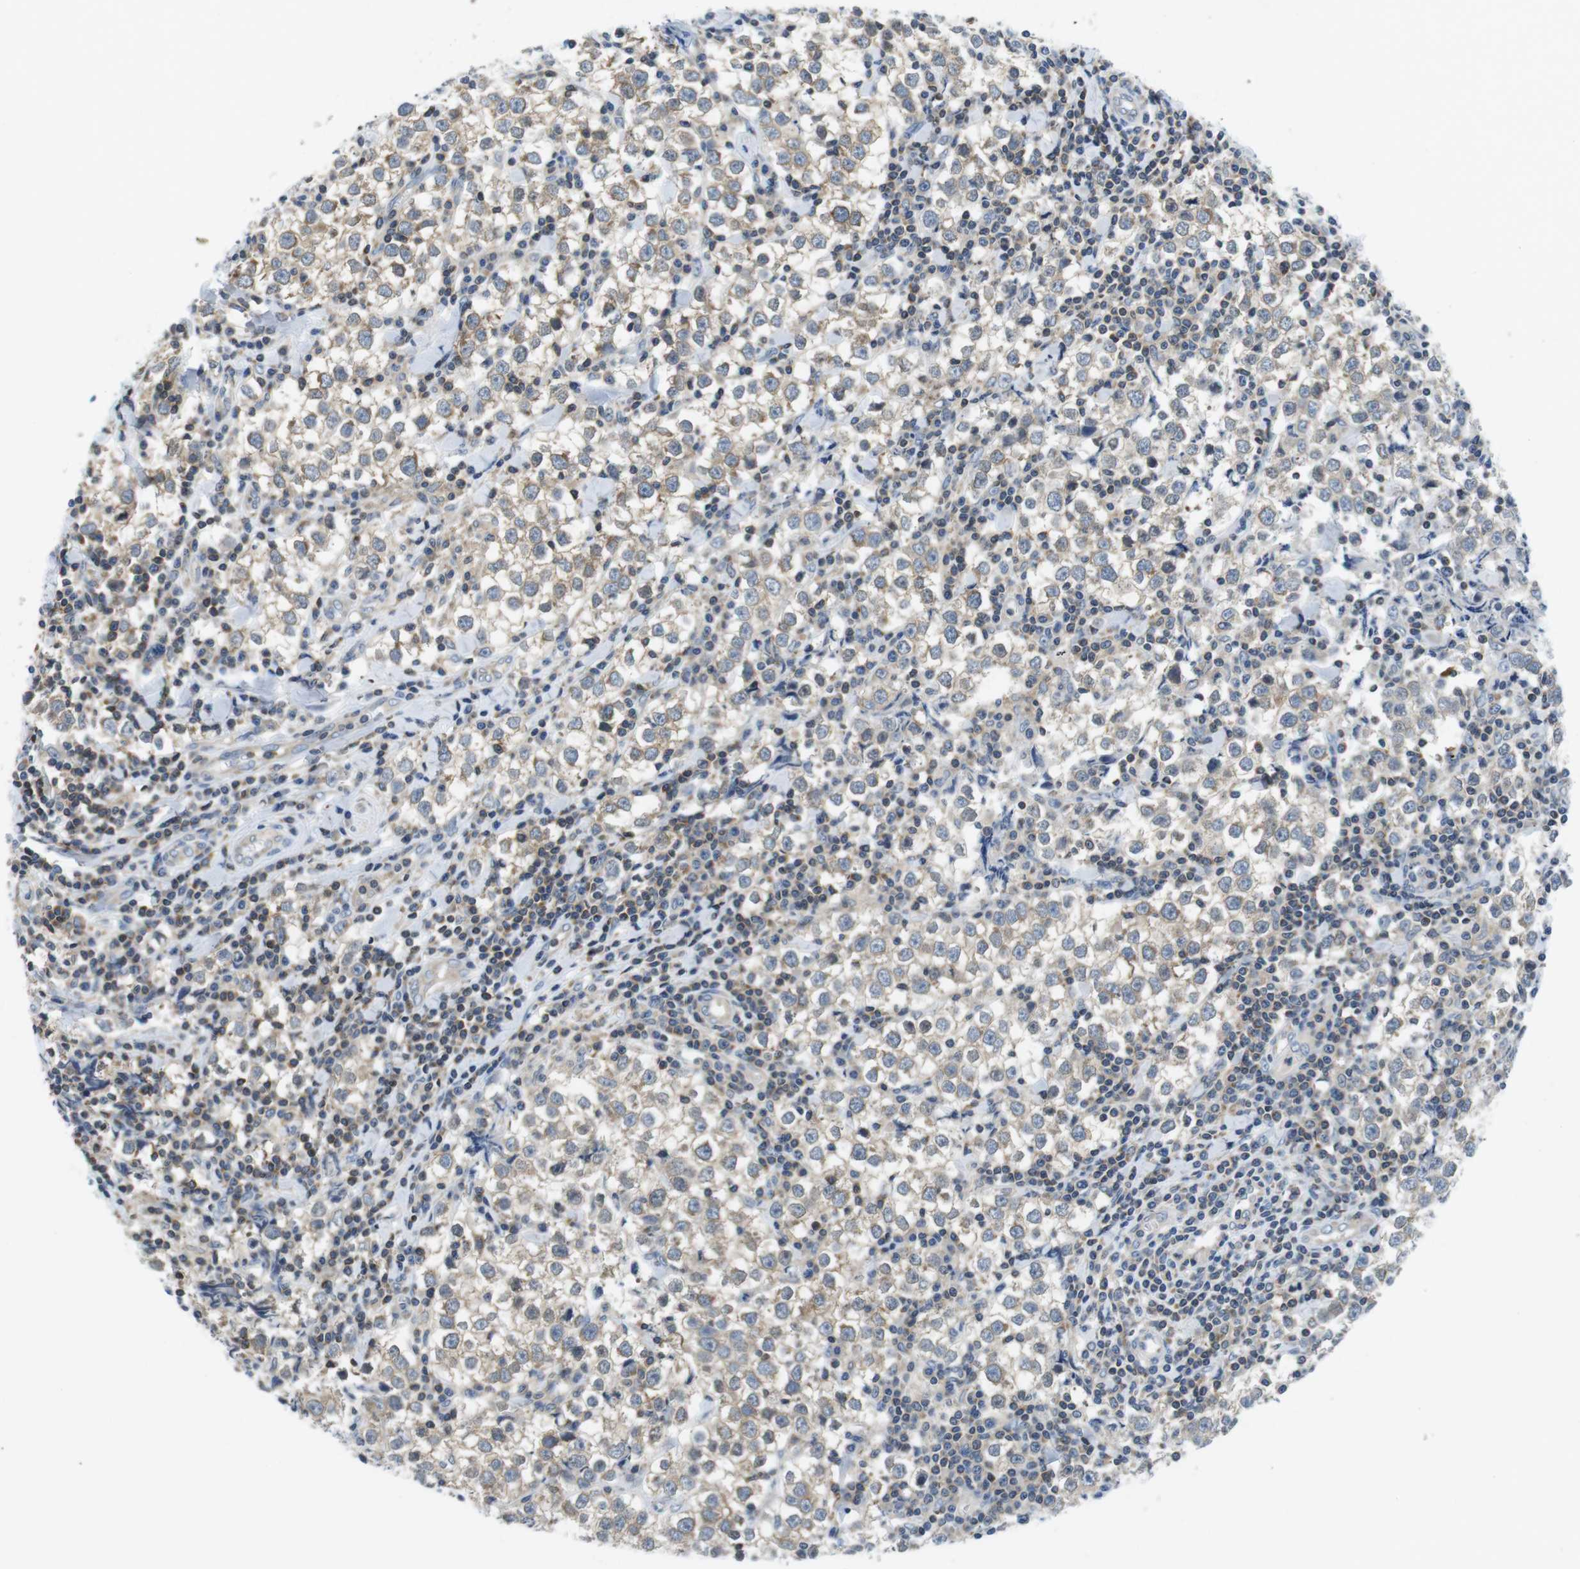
{"staining": {"intensity": "weak", "quantity": "25%-75%", "location": "cytoplasmic/membranous"}, "tissue": "testis cancer", "cell_type": "Tumor cells", "image_type": "cancer", "snomed": [{"axis": "morphology", "description": "Seminoma, NOS"}, {"axis": "morphology", "description": "Carcinoma, Embryonal, NOS"}, {"axis": "topography", "description": "Testis"}], "caption": "Immunohistochemical staining of human testis cancer shows low levels of weak cytoplasmic/membranous protein positivity in approximately 25%-75% of tumor cells. The staining is performed using DAB brown chromogen to label protein expression. The nuclei are counter-stained blue using hematoxylin.", "gene": "PIK3CD", "patient": {"sex": "male", "age": 36}}